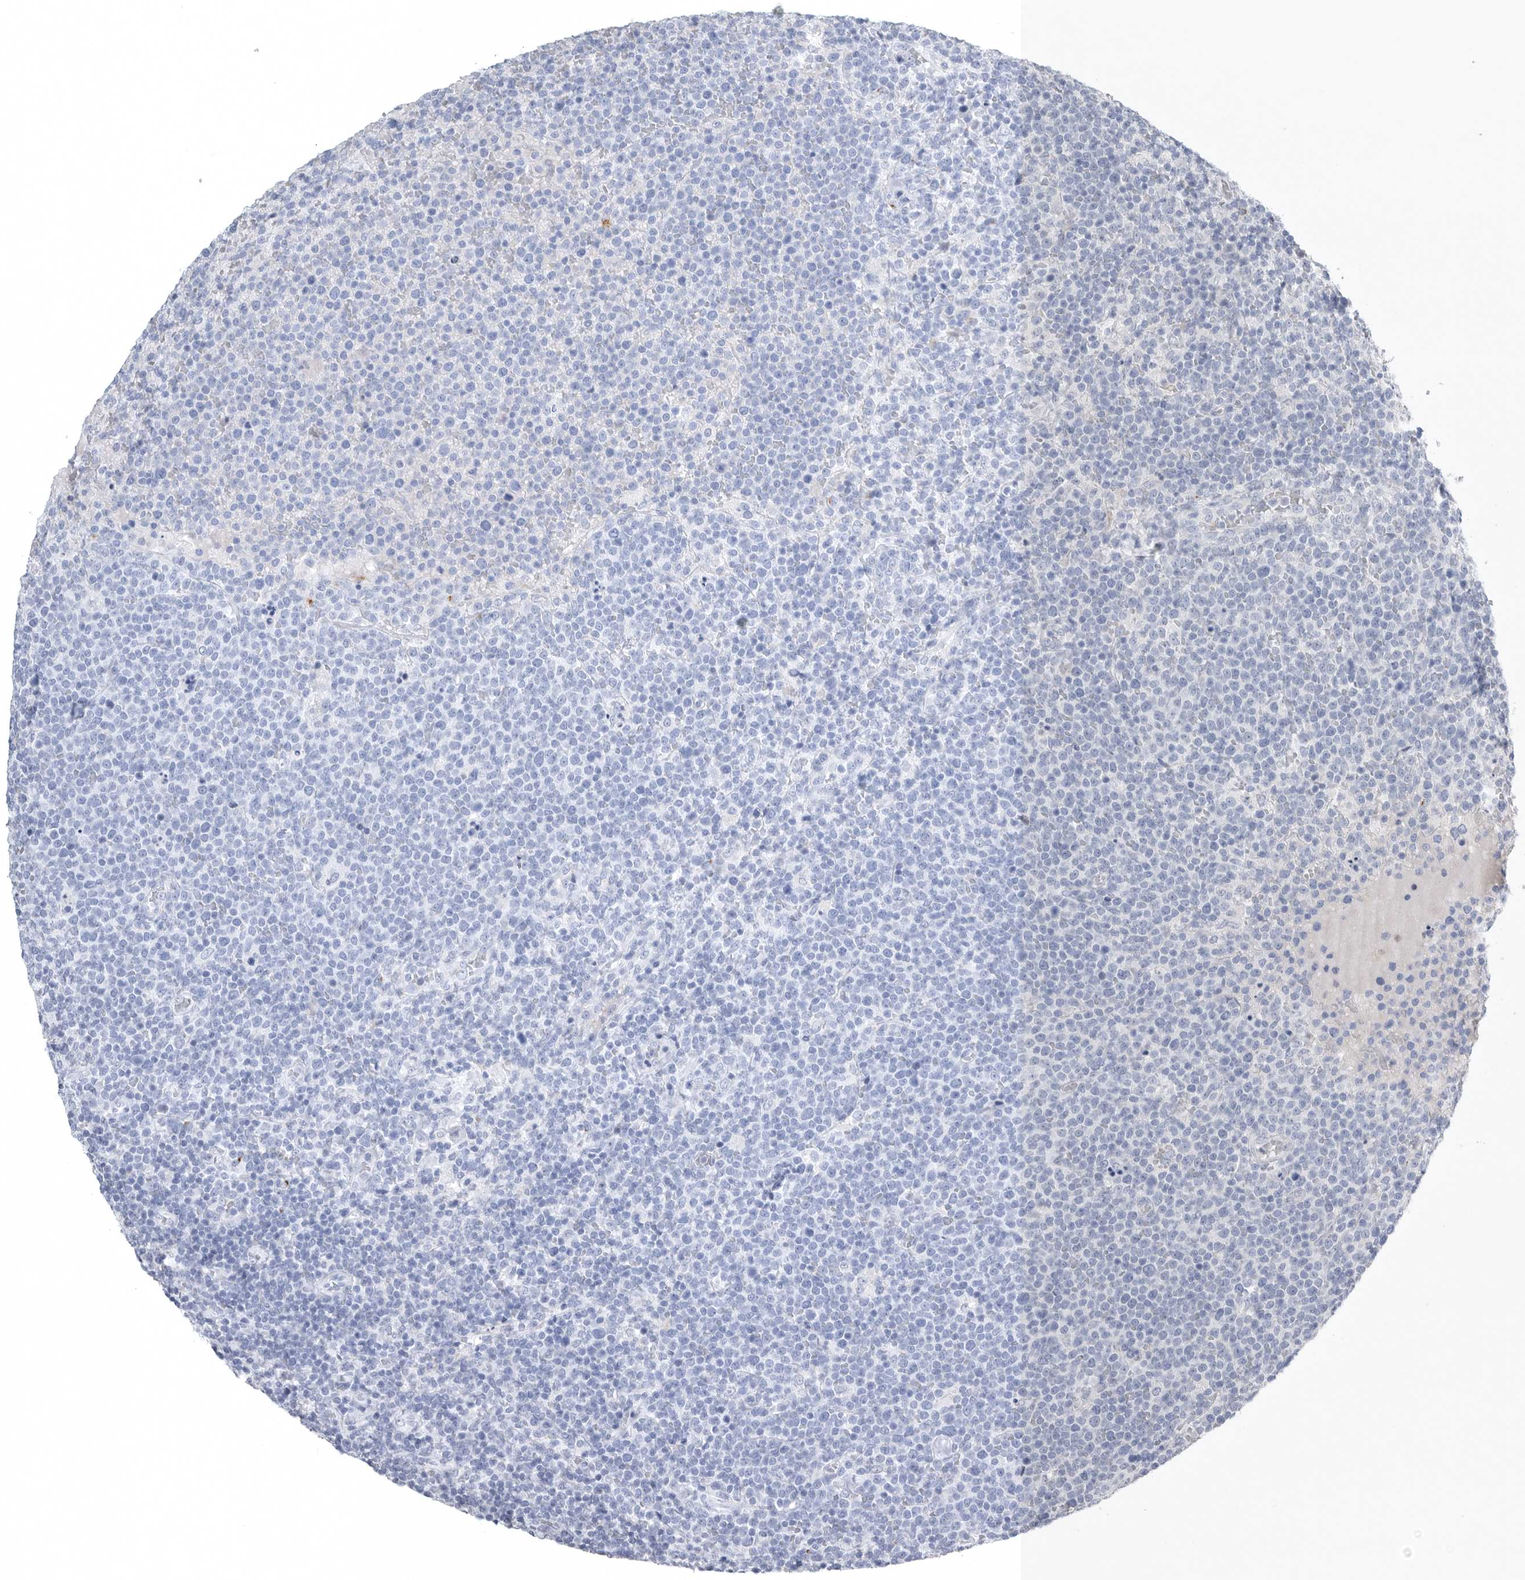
{"staining": {"intensity": "negative", "quantity": "none", "location": "none"}, "tissue": "lymphoma", "cell_type": "Tumor cells", "image_type": "cancer", "snomed": [{"axis": "morphology", "description": "Malignant lymphoma, non-Hodgkin's type, High grade"}, {"axis": "topography", "description": "Lymph node"}], "caption": "Immunohistochemistry (IHC) image of neoplastic tissue: lymphoma stained with DAB reveals no significant protein expression in tumor cells. (DAB immunohistochemistry with hematoxylin counter stain).", "gene": "TIMP1", "patient": {"sex": "male", "age": 61}}